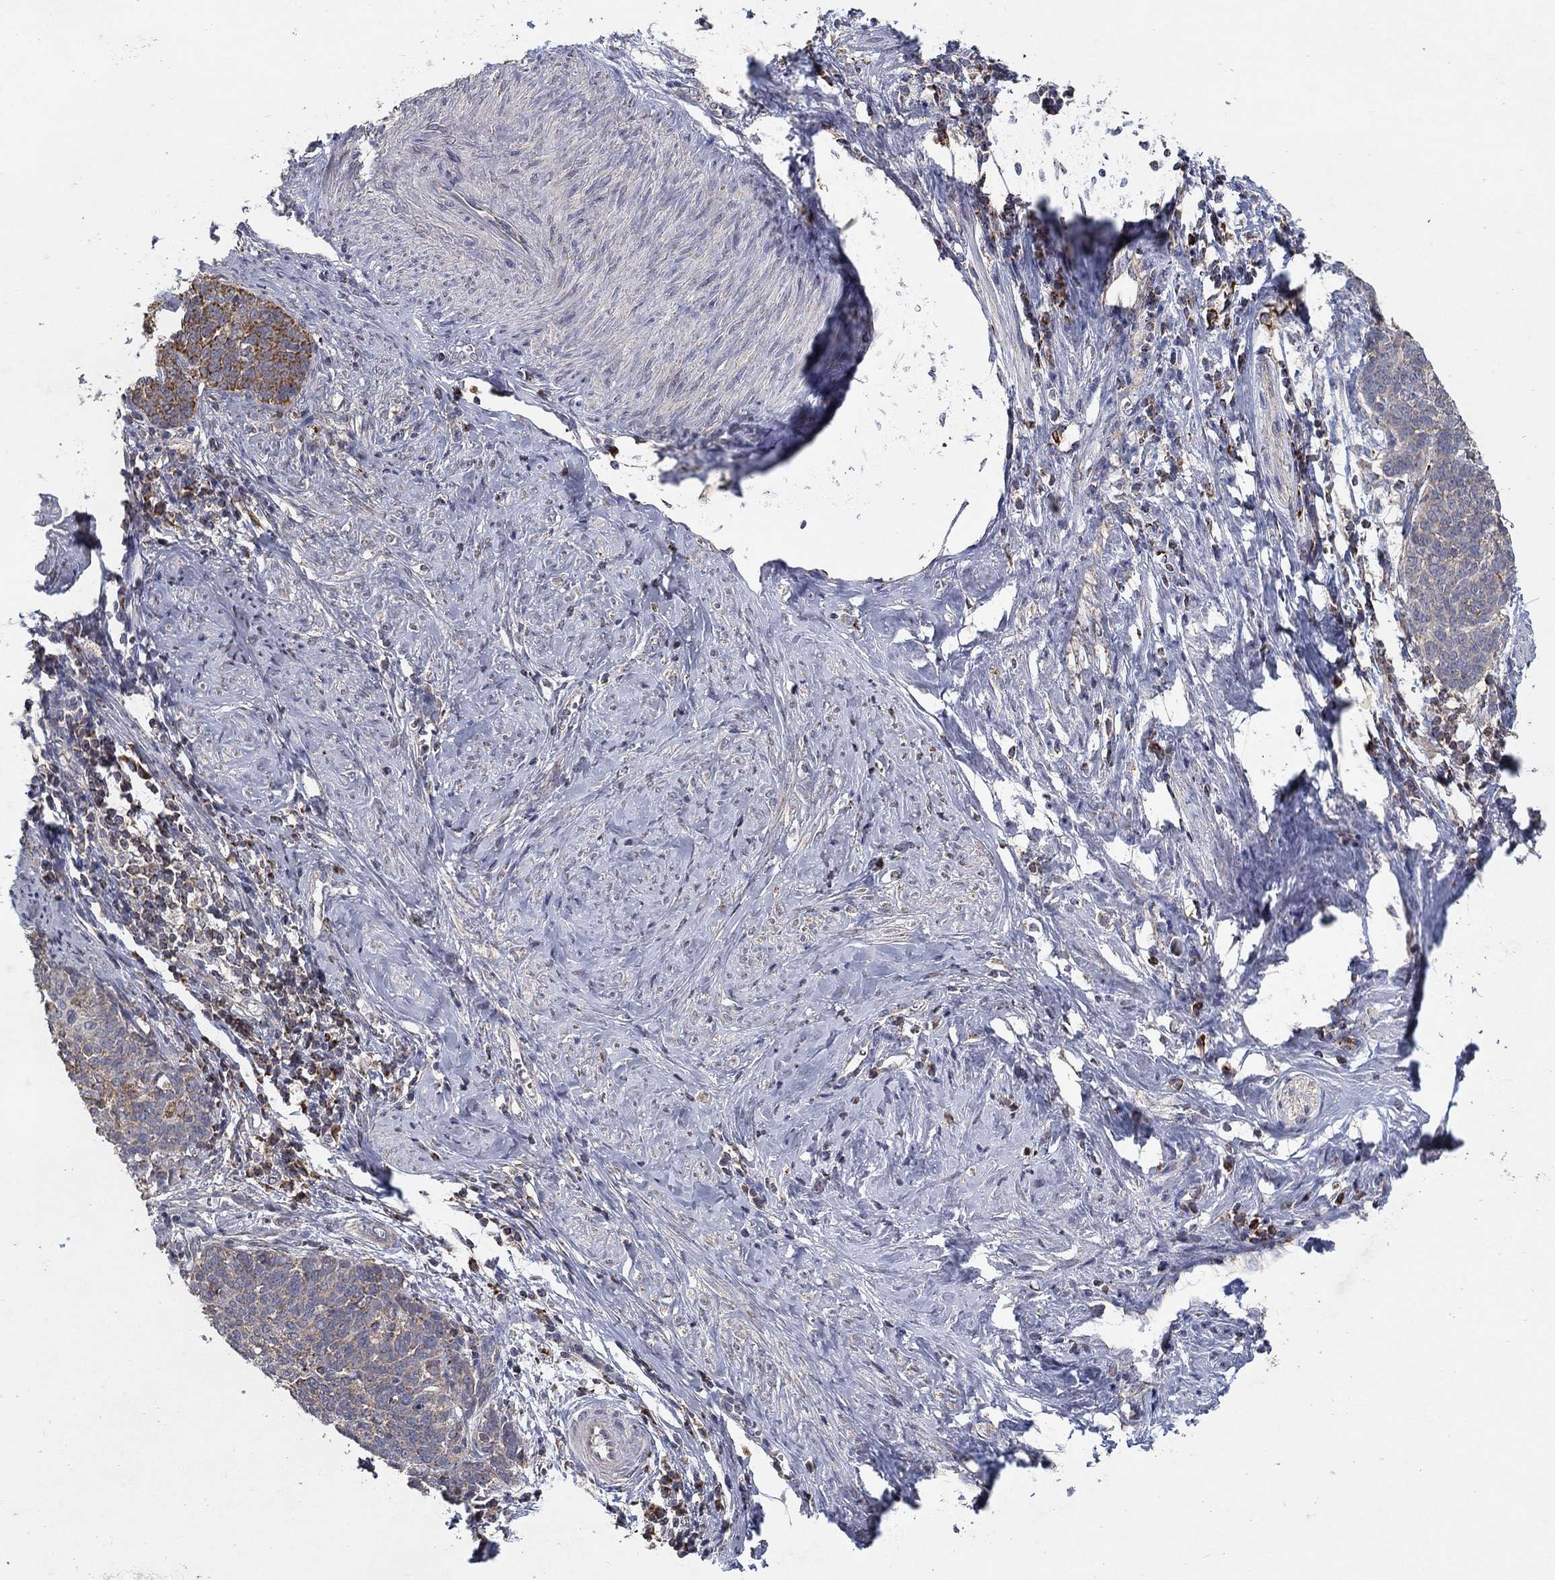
{"staining": {"intensity": "strong", "quantity": "<25%", "location": "cytoplasmic/membranous"}, "tissue": "cervical cancer", "cell_type": "Tumor cells", "image_type": "cancer", "snomed": [{"axis": "morphology", "description": "Normal tissue, NOS"}, {"axis": "morphology", "description": "Squamous cell carcinoma, NOS"}, {"axis": "topography", "description": "Cervix"}], "caption": "DAB immunohistochemical staining of cervical cancer exhibits strong cytoplasmic/membranous protein staining in approximately <25% of tumor cells.", "gene": "GPSM1", "patient": {"sex": "female", "age": 39}}